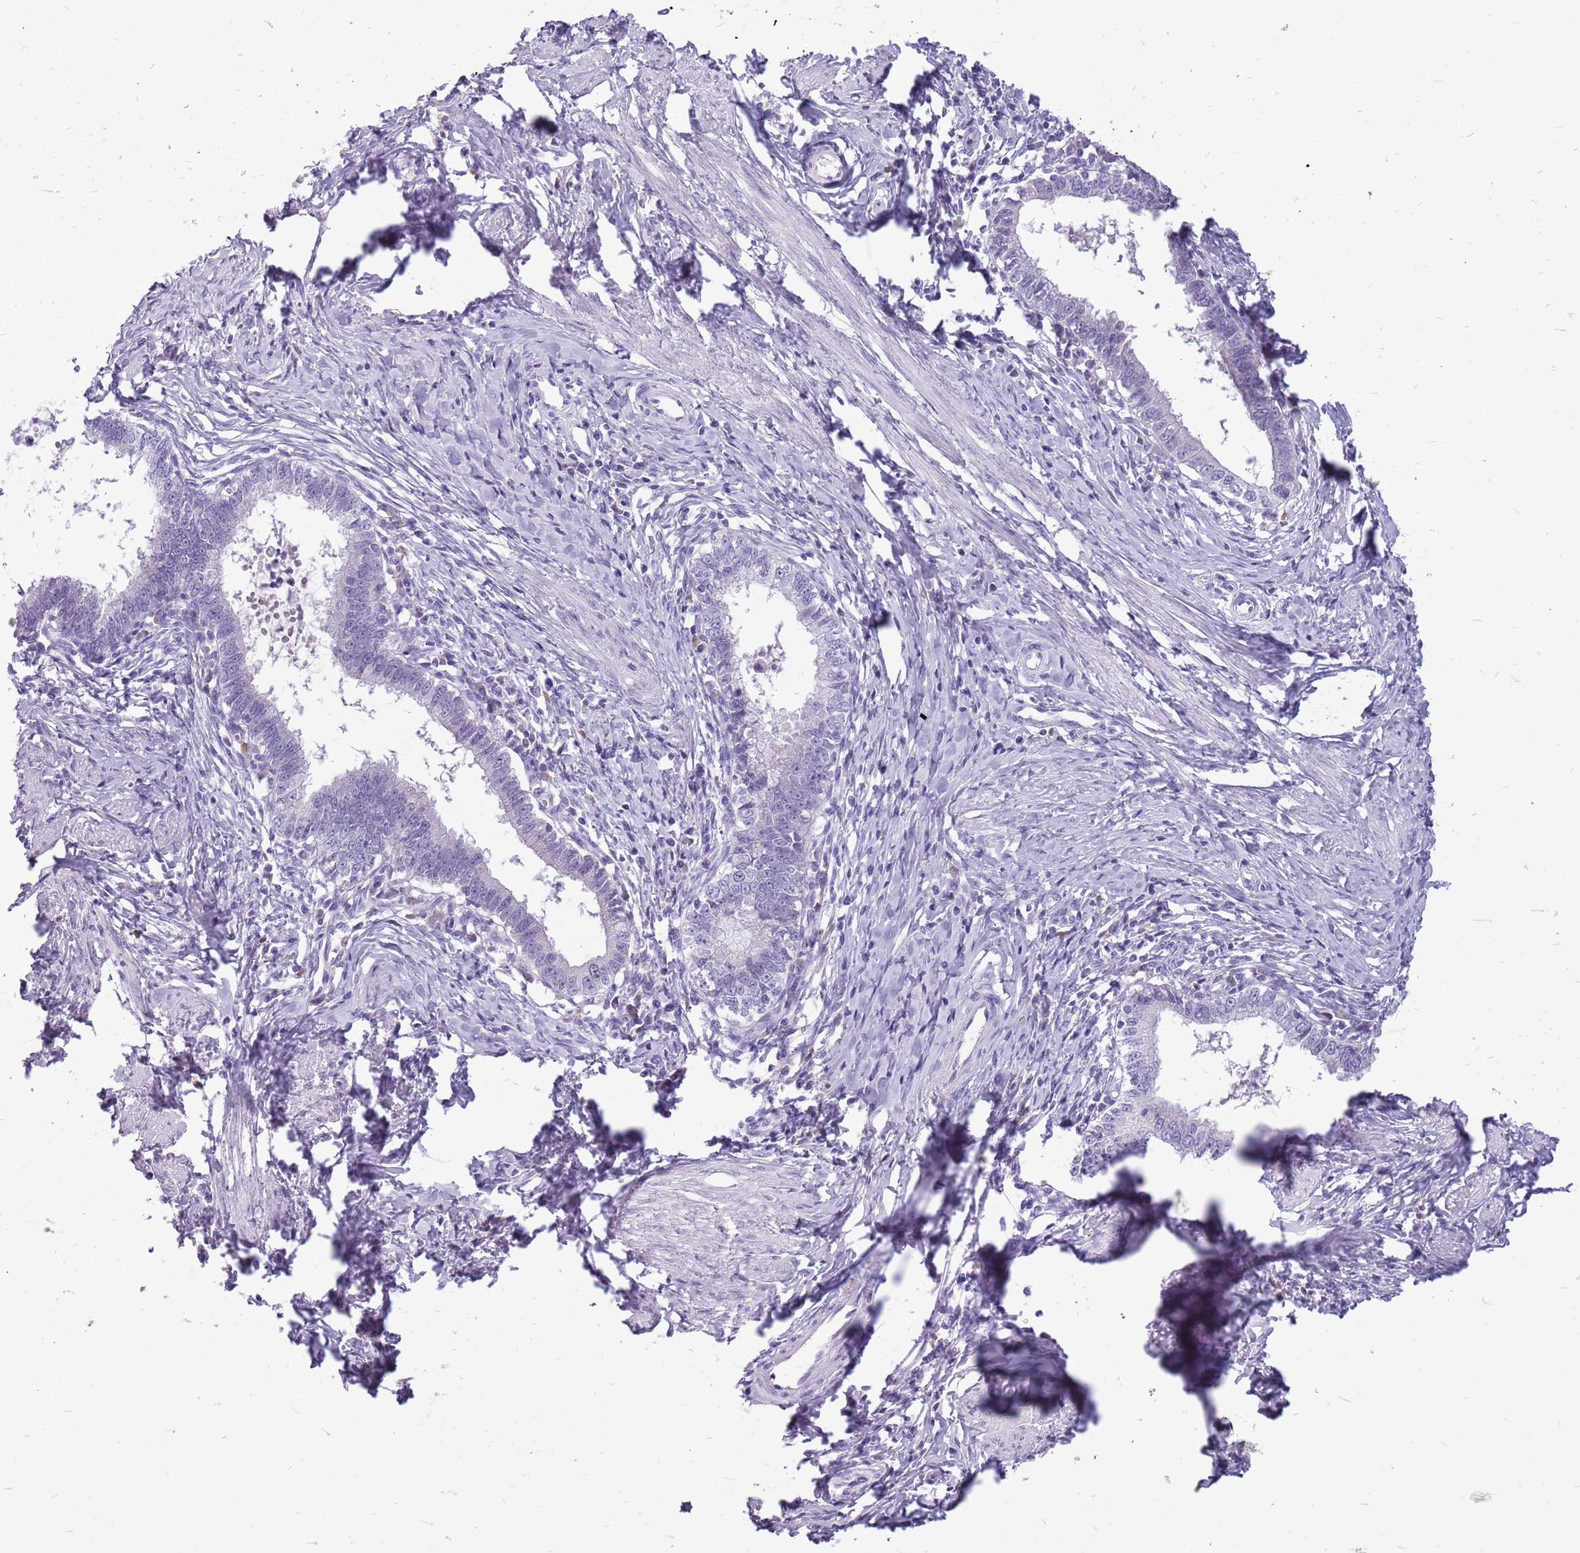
{"staining": {"intensity": "negative", "quantity": "none", "location": "none"}, "tissue": "cervical cancer", "cell_type": "Tumor cells", "image_type": "cancer", "snomed": [{"axis": "morphology", "description": "Adenocarcinoma, NOS"}, {"axis": "topography", "description": "Cervix"}], "caption": "This is an immunohistochemistry image of human adenocarcinoma (cervical). There is no positivity in tumor cells.", "gene": "ZNF425", "patient": {"sex": "female", "age": 36}}